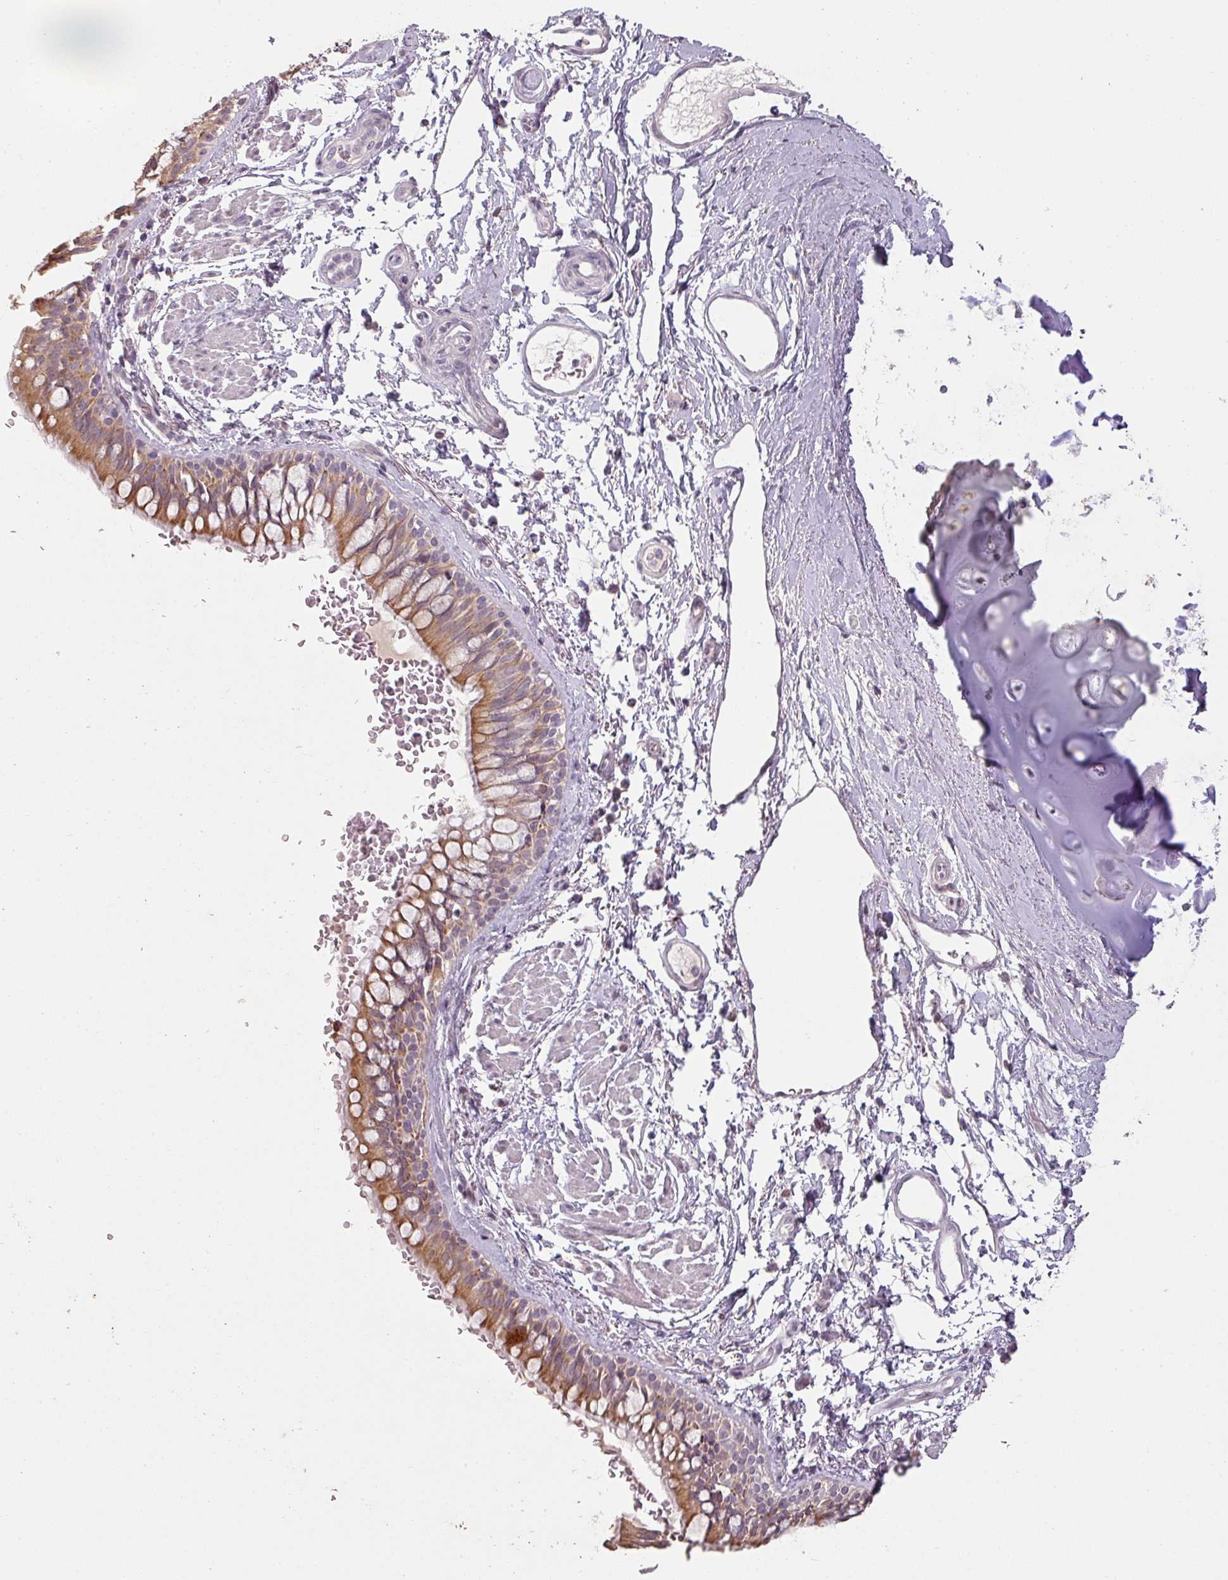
{"staining": {"intensity": "moderate", "quantity": ">75%", "location": "cytoplasmic/membranous"}, "tissue": "bronchus", "cell_type": "Respiratory epithelial cells", "image_type": "normal", "snomed": [{"axis": "morphology", "description": "Normal tissue, NOS"}, {"axis": "topography", "description": "Lymph node"}, {"axis": "topography", "description": "Cartilage tissue"}, {"axis": "topography", "description": "Bronchus"}], "caption": "IHC image of normal bronchus: human bronchus stained using immunohistochemistry (IHC) demonstrates medium levels of moderate protein expression localized specifically in the cytoplasmic/membranous of respiratory epithelial cells, appearing as a cytoplasmic/membranous brown color.", "gene": "LYPLA1", "patient": {"sex": "female", "age": 70}}